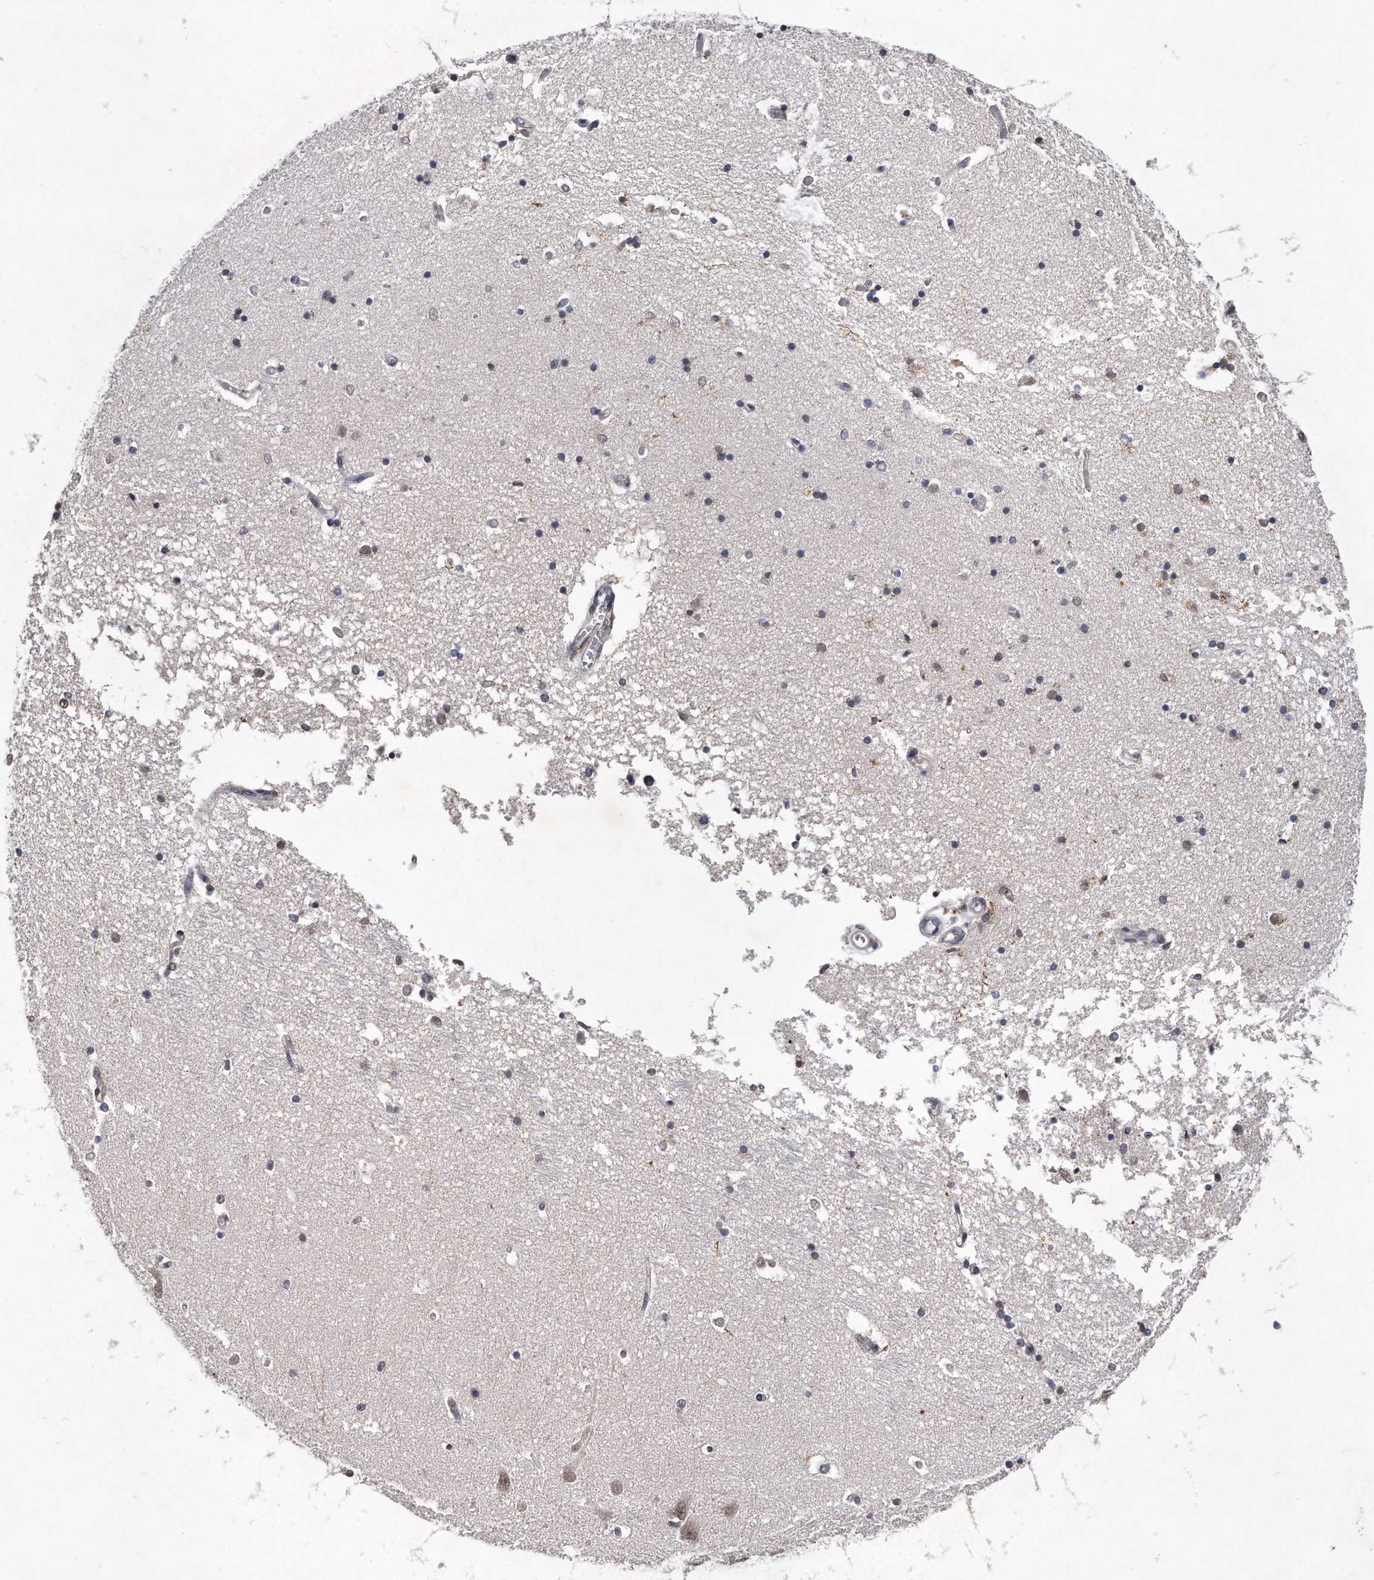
{"staining": {"intensity": "weak", "quantity": "<25%", "location": "nuclear"}, "tissue": "hippocampus", "cell_type": "Glial cells", "image_type": "normal", "snomed": [{"axis": "morphology", "description": "Normal tissue, NOS"}, {"axis": "topography", "description": "Hippocampus"}], "caption": "Immunohistochemical staining of benign human hippocampus shows no significant staining in glial cells.", "gene": "VIRMA", "patient": {"sex": "male", "age": 45}}